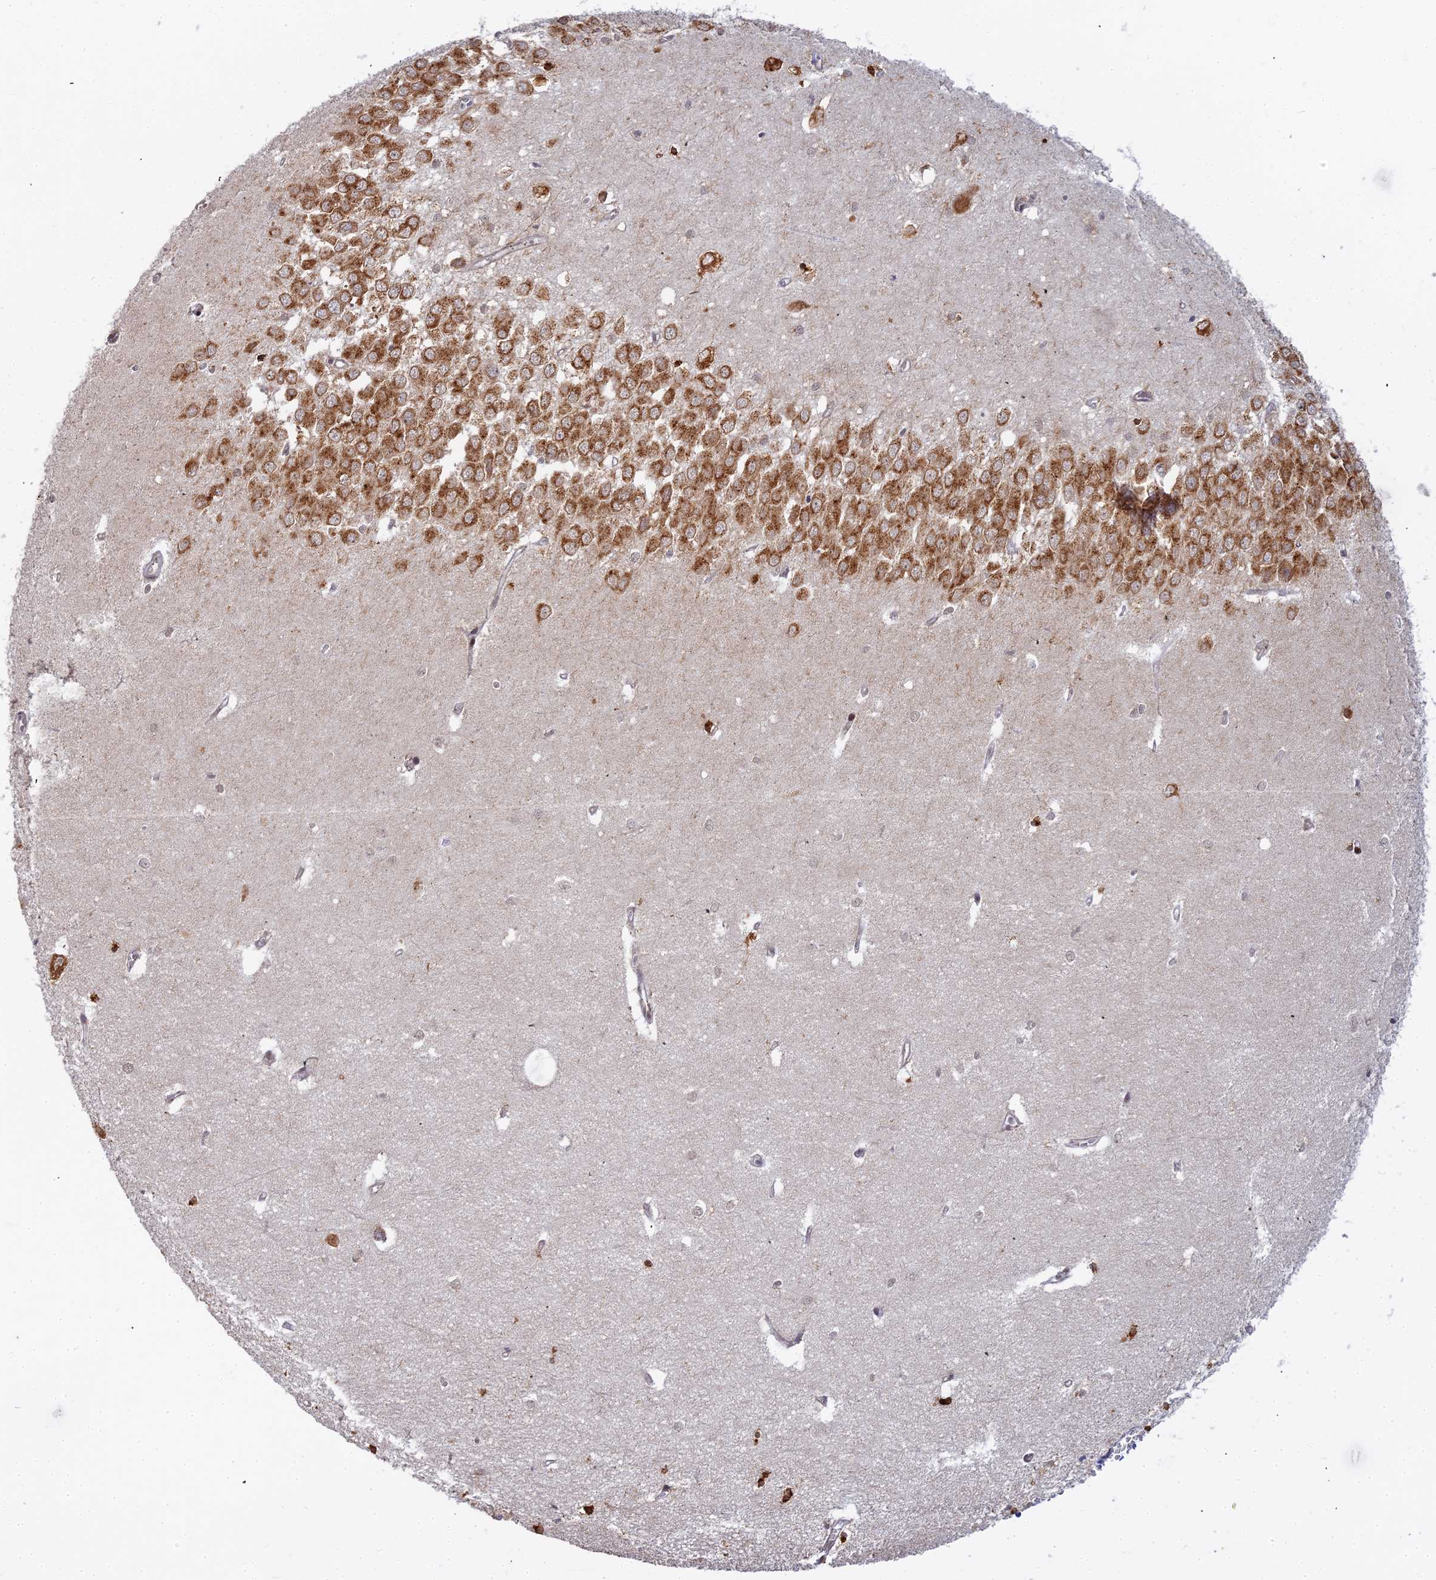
{"staining": {"intensity": "negative", "quantity": "none", "location": "none"}, "tissue": "hippocampus", "cell_type": "Glial cells", "image_type": "normal", "snomed": [{"axis": "morphology", "description": "Normal tissue, NOS"}, {"axis": "topography", "description": "Hippocampus"}], "caption": "This is a photomicrograph of IHC staining of normal hippocampus, which shows no expression in glial cells.", "gene": "ABCA2", "patient": {"sex": "female", "age": 64}}